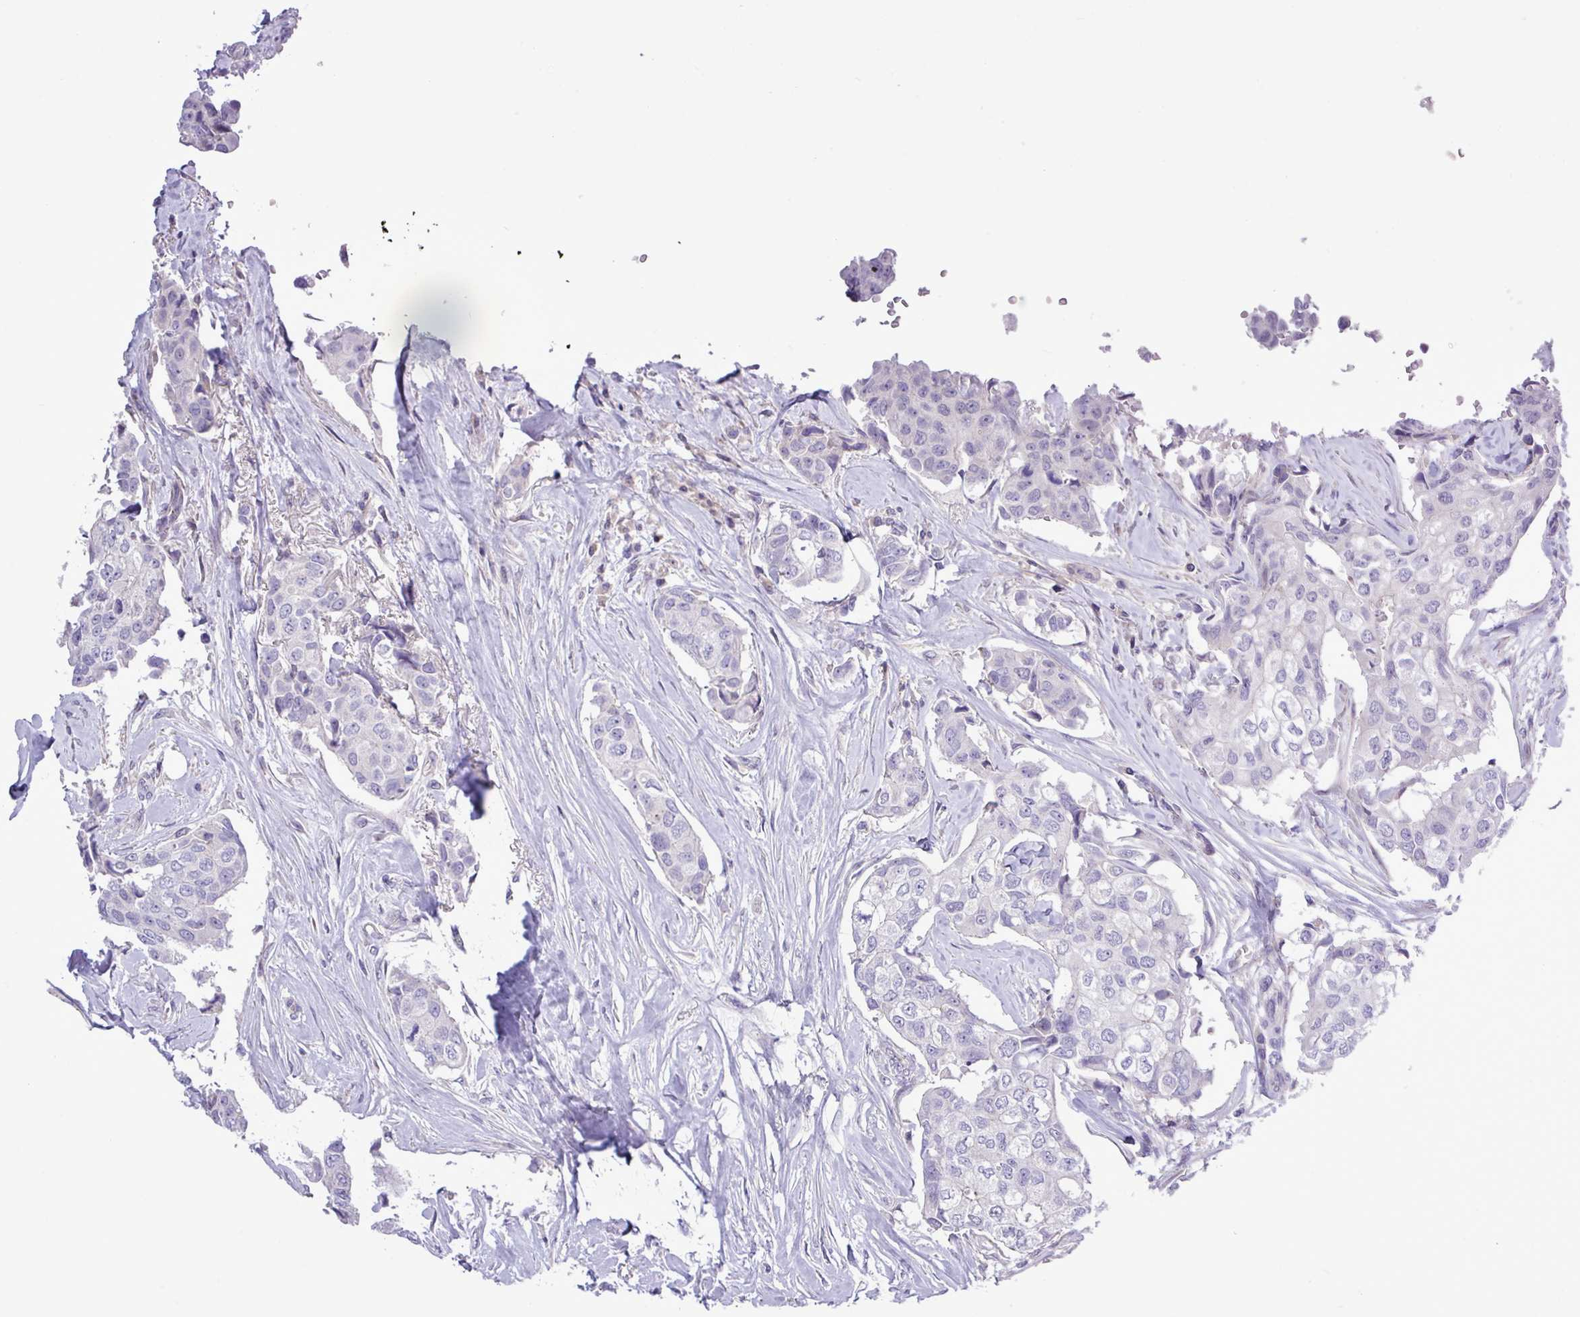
{"staining": {"intensity": "negative", "quantity": "none", "location": "none"}, "tissue": "breast cancer", "cell_type": "Tumor cells", "image_type": "cancer", "snomed": [{"axis": "morphology", "description": "Duct carcinoma"}, {"axis": "topography", "description": "Breast"}], "caption": "A high-resolution histopathology image shows immunohistochemistry (IHC) staining of breast cancer, which reveals no significant expression in tumor cells.", "gene": "SPINK8", "patient": {"sex": "female", "age": 80}}